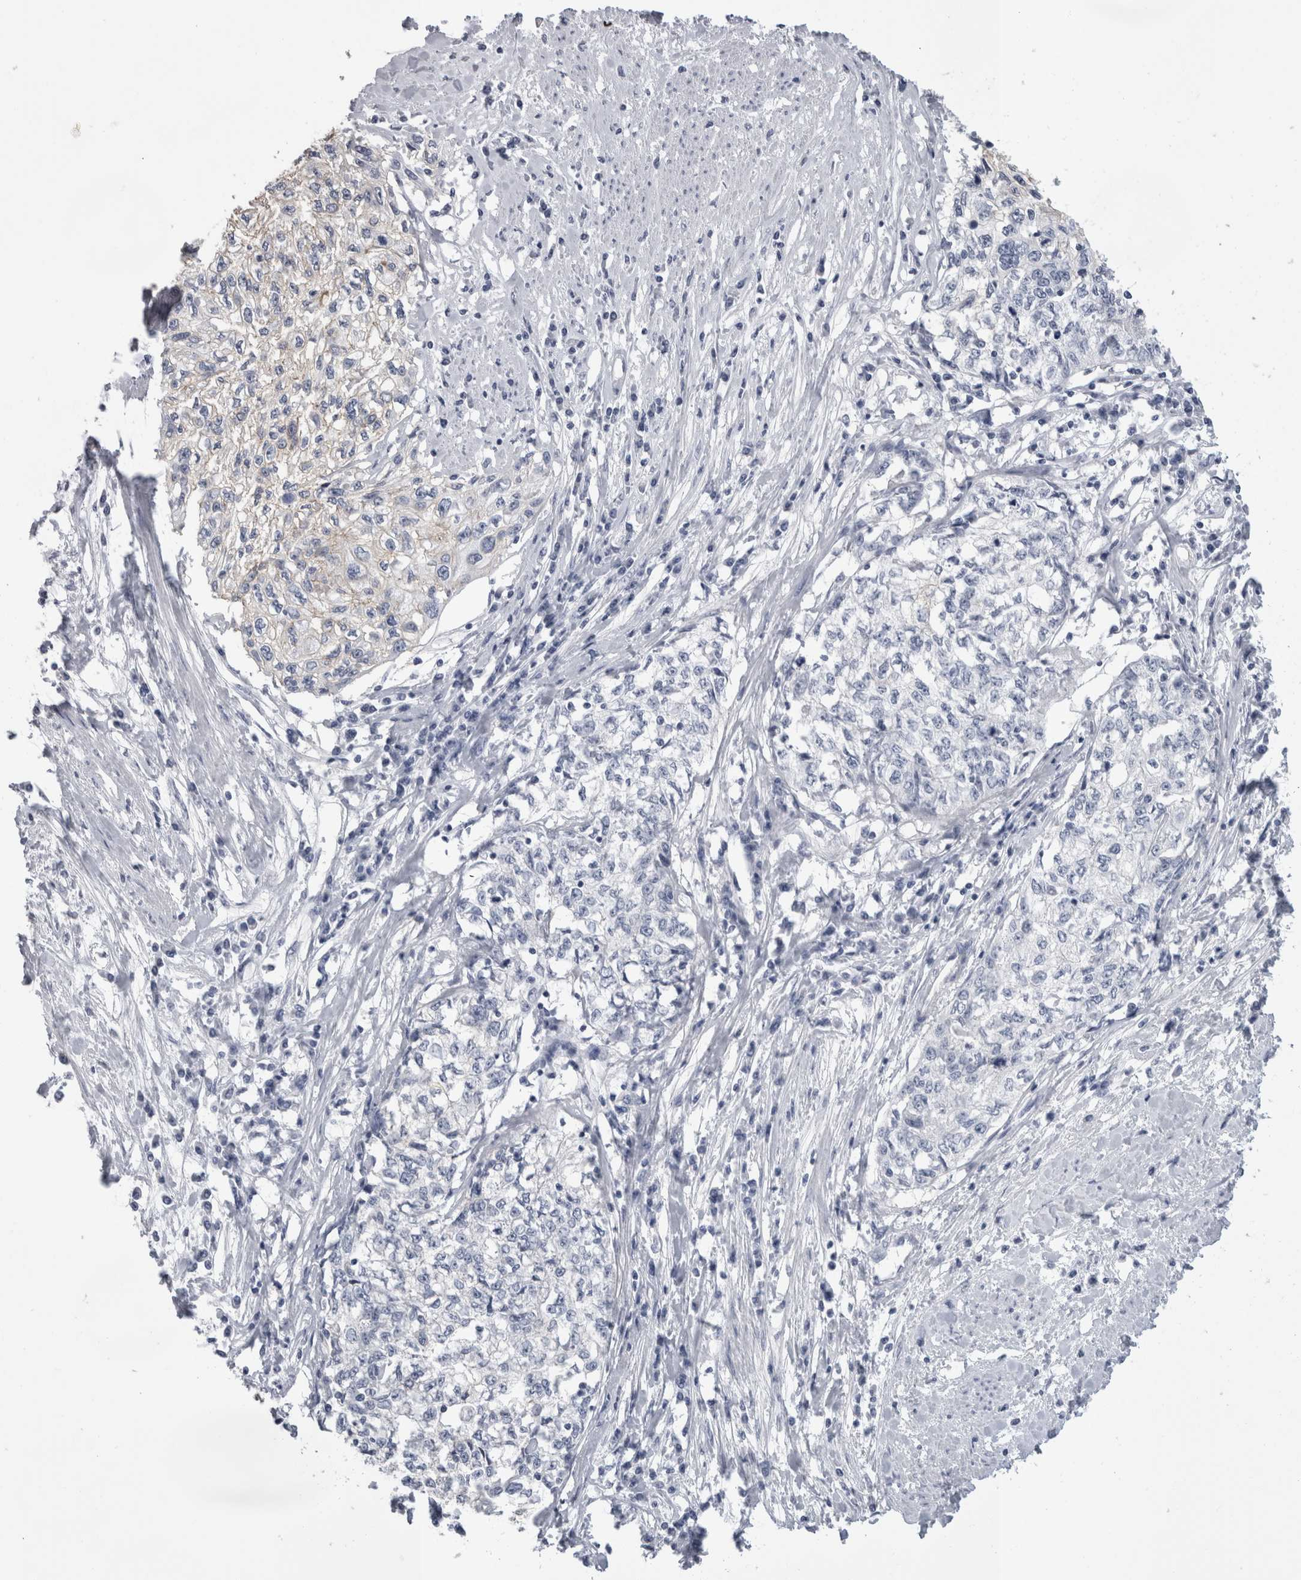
{"staining": {"intensity": "negative", "quantity": "none", "location": "none"}, "tissue": "cervical cancer", "cell_type": "Tumor cells", "image_type": "cancer", "snomed": [{"axis": "morphology", "description": "Squamous cell carcinoma, NOS"}, {"axis": "topography", "description": "Cervix"}], "caption": "Cervical cancer was stained to show a protein in brown. There is no significant positivity in tumor cells. (Brightfield microscopy of DAB IHC at high magnification).", "gene": "DHRS4", "patient": {"sex": "female", "age": 57}}